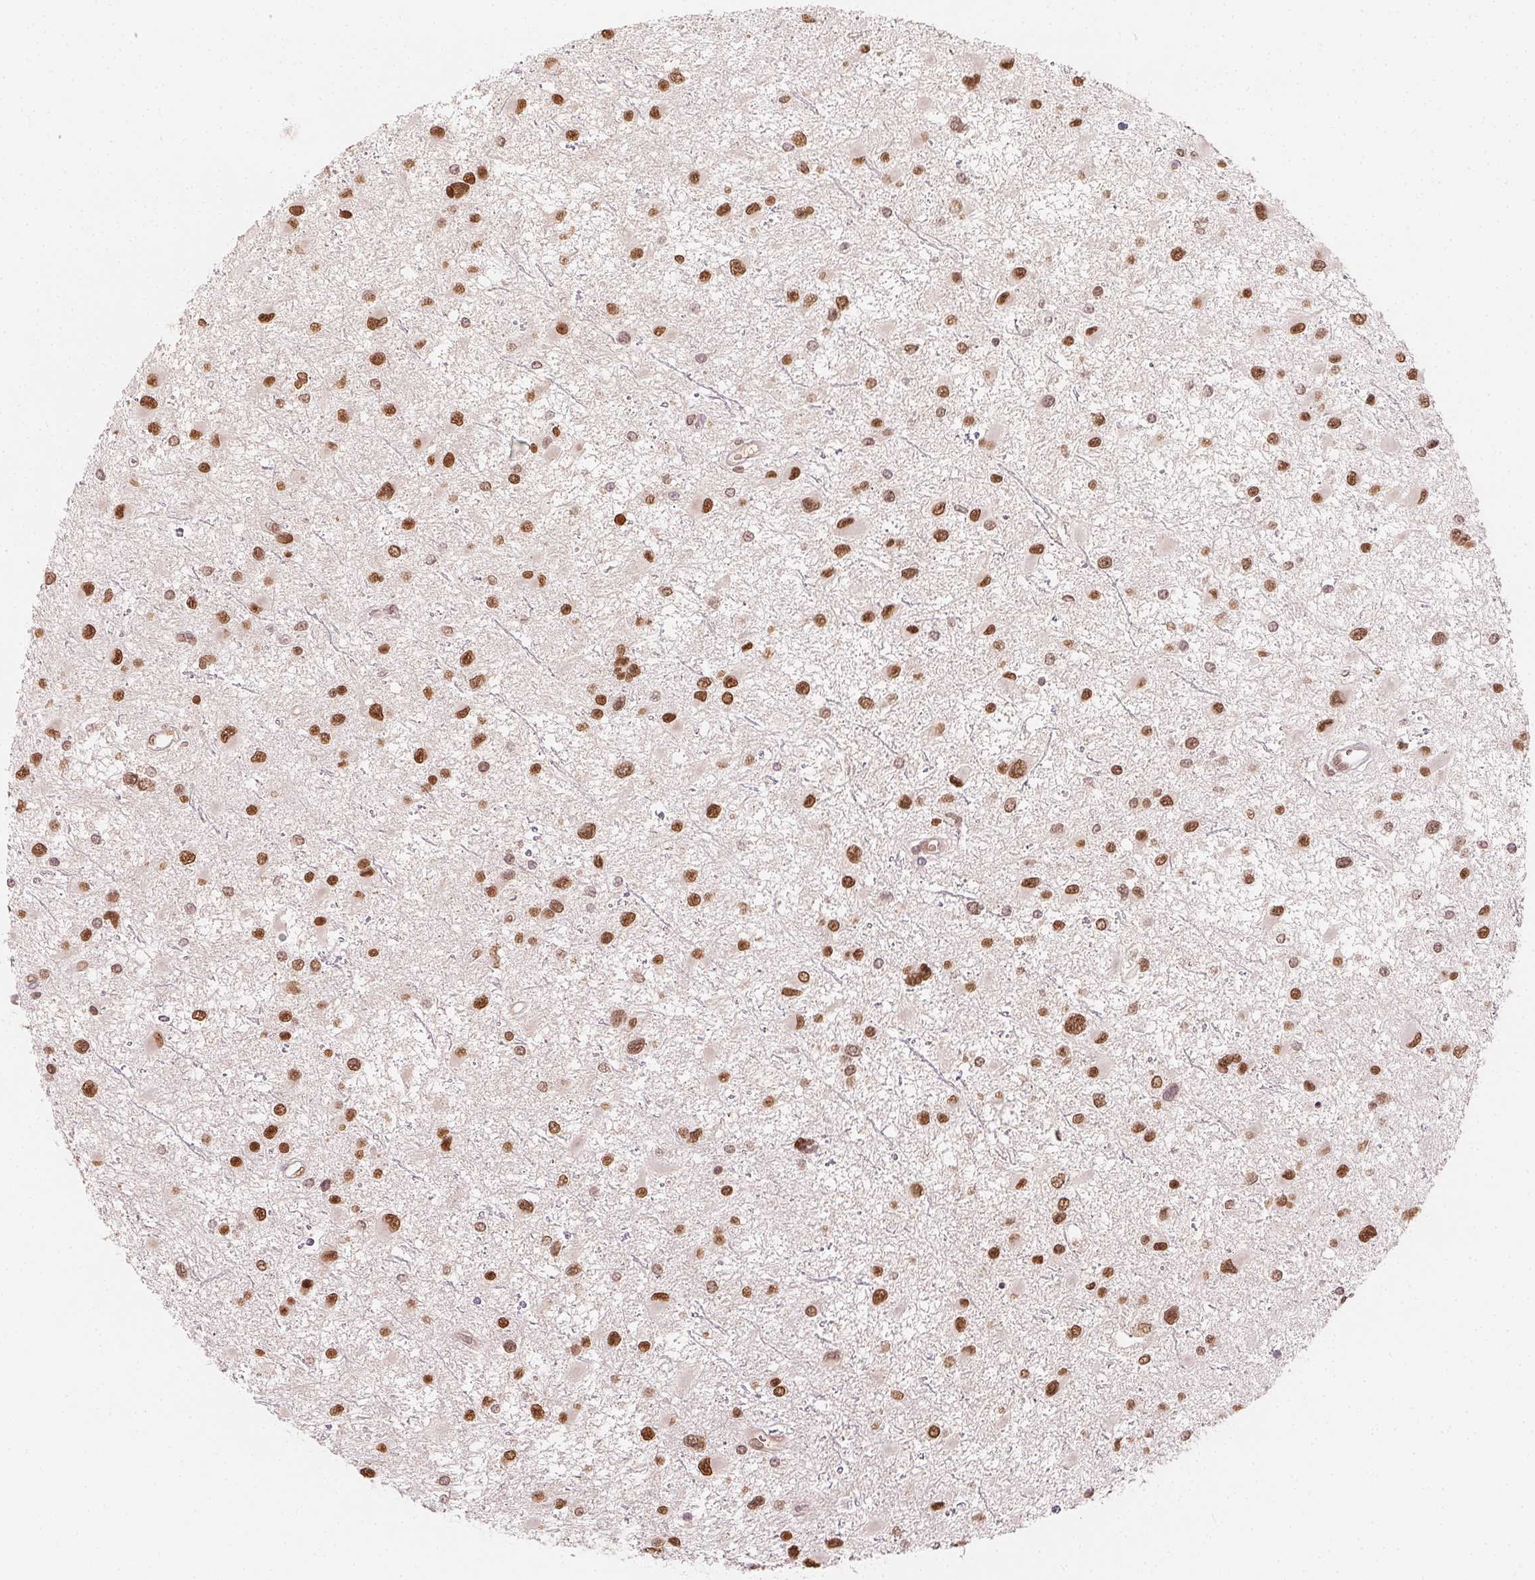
{"staining": {"intensity": "strong", "quantity": ">75%", "location": "nuclear"}, "tissue": "glioma", "cell_type": "Tumor cells", "image_type": "cancer", "snomed": [{"axis": "morphology", "description": "Glioma, malignant, Low grade"}, {"axis": "topography", "description": "Brain"}], "caption": "A high amount of strong nuclear expression is present in about >75% of tumor cells in malignant low-grade glioma tissue.", "gene": "AFM", "patient": {"sex": "female", "age": 32}}